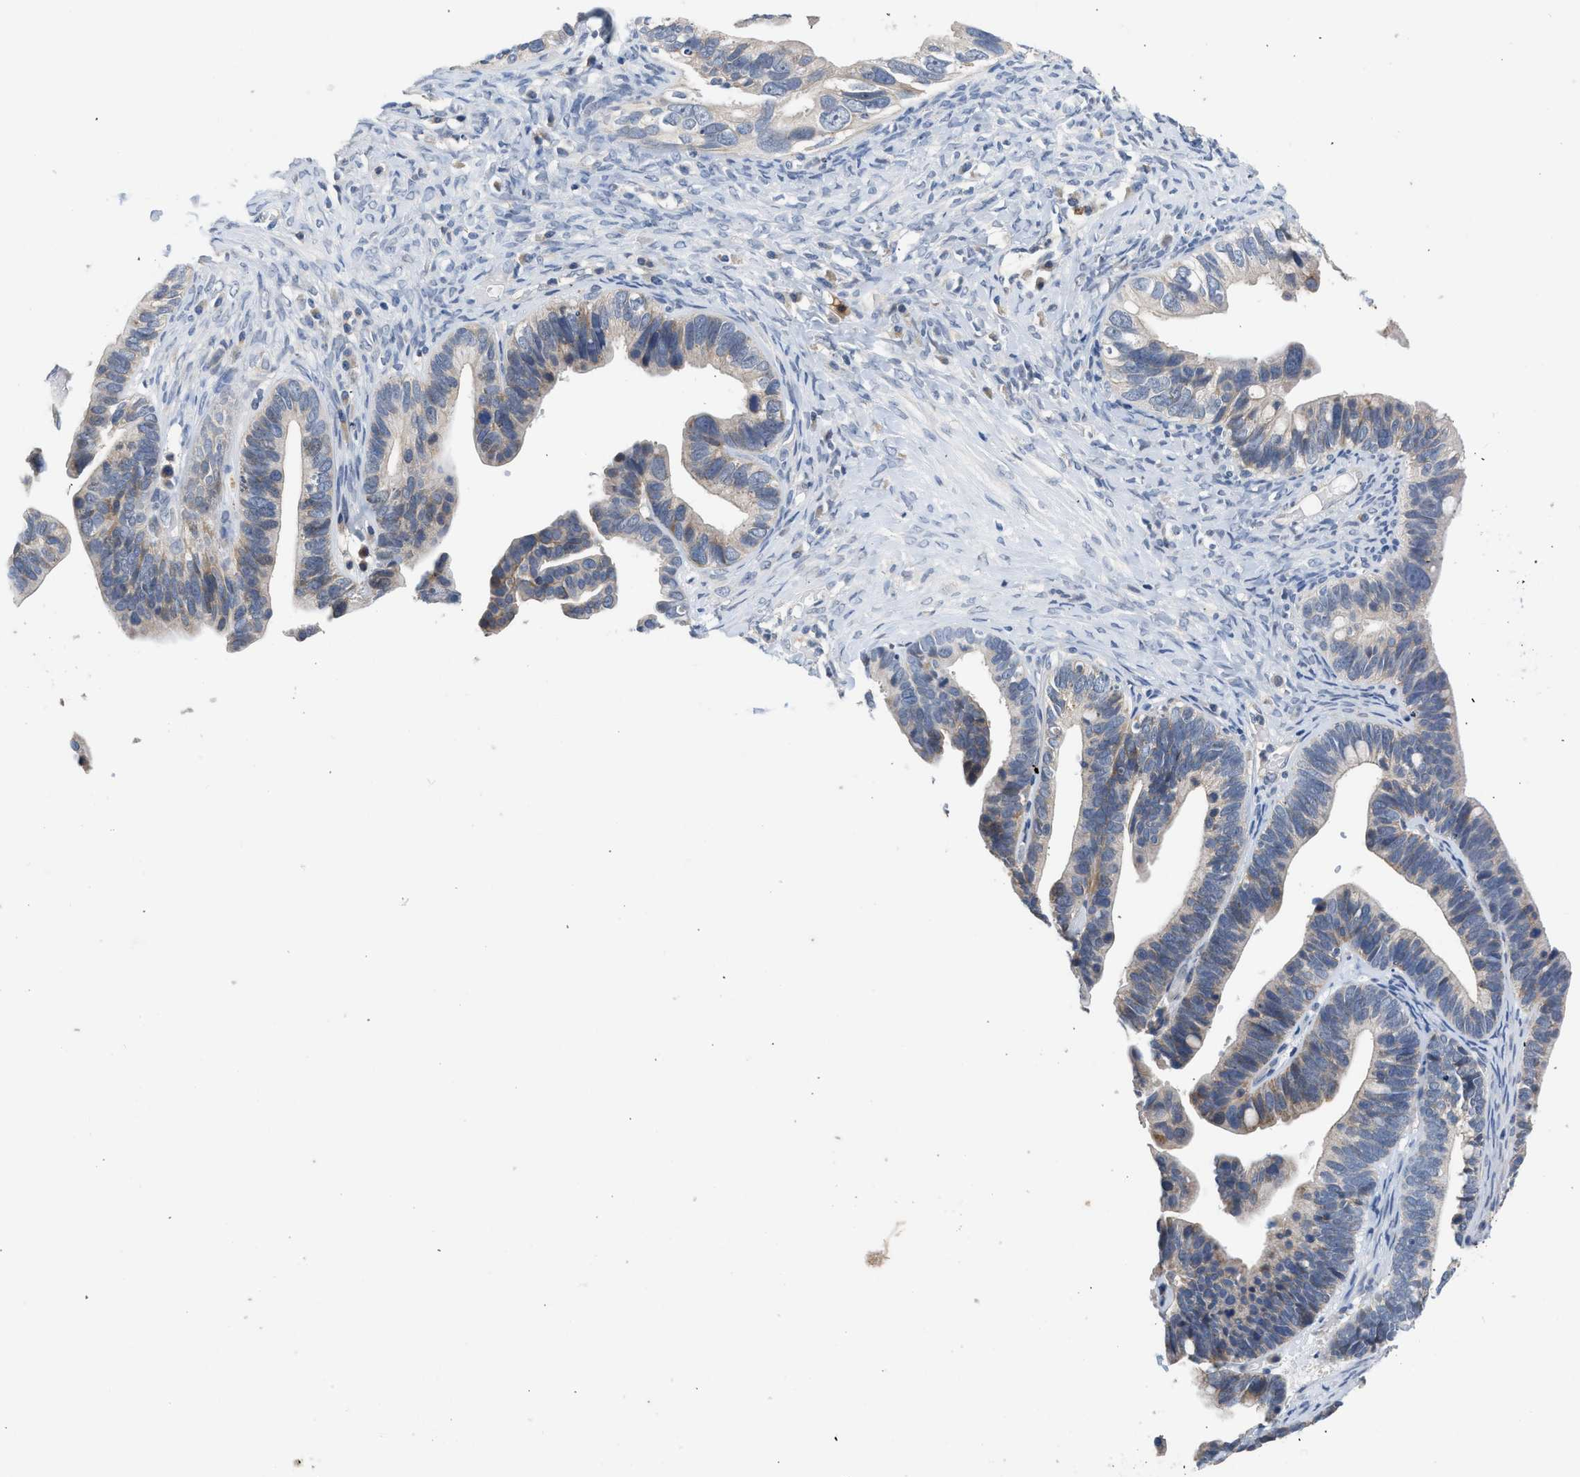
{"staining": {"intensity": "moderate", "quantity": "<25%", "location": "cytoplasmic/membranous"}, "tissue": "ovarian cancer", "cell_type": "Tumor cells", "image_type": "cancer", "snomed": [{"axis": "morphology", "description": "Cystadenocarcinoma, serous, NOS"}, {"axis": "topography", "description": "Ovary"}], "caption": "The immunohistochemical stain labels moderate cytoplasmic/membranous positivity in tumor cells of ovarian cancer tissue.", "gene": "CSF3R", "patient": {"sex": "female", "age": 56}}